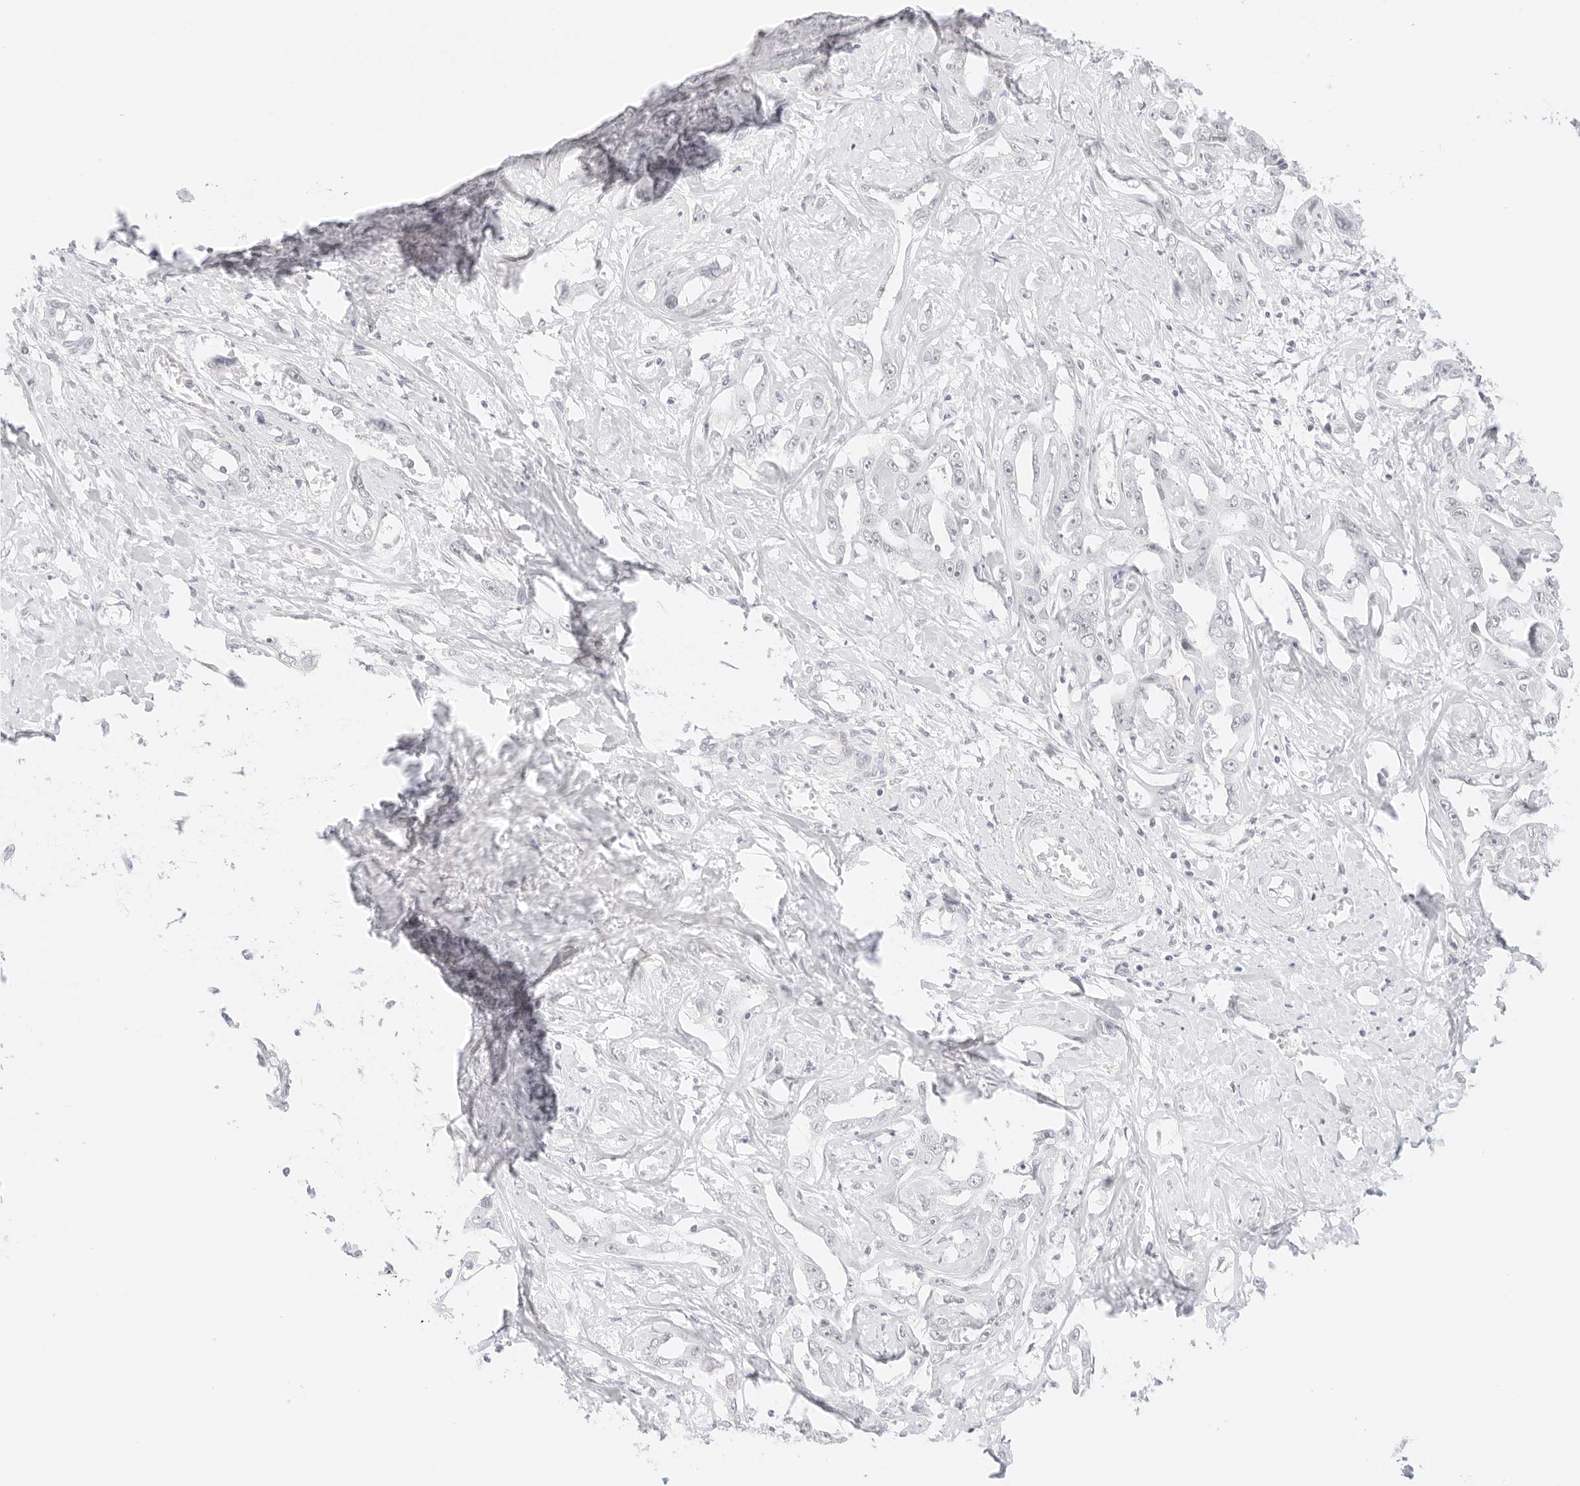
{"staining": {"intensity": "negative", "quantity": "none", "location": "none"}, "tissue": "liver cancer", "cell_type": "Tumor cells", "image_type": "cancer", "snomed": [{"axis": "morphology", "description": "Cholangiocarcinoma"}, {"axis": "topography", "description": "Liver"}], "caption": "A photomicrograph of human liver cancer (cholangiocarcinoma) is negative for staining in tumor cells. The staining was performed using DAB (3,3'-diaminobenzidine) to visualize the protein expression in brown, while the nuclei were stained in blue with hematoxylin (Magnification: 20x).", "gene": "ITGA6", "patient": {"sex": "male", "age": 59}}